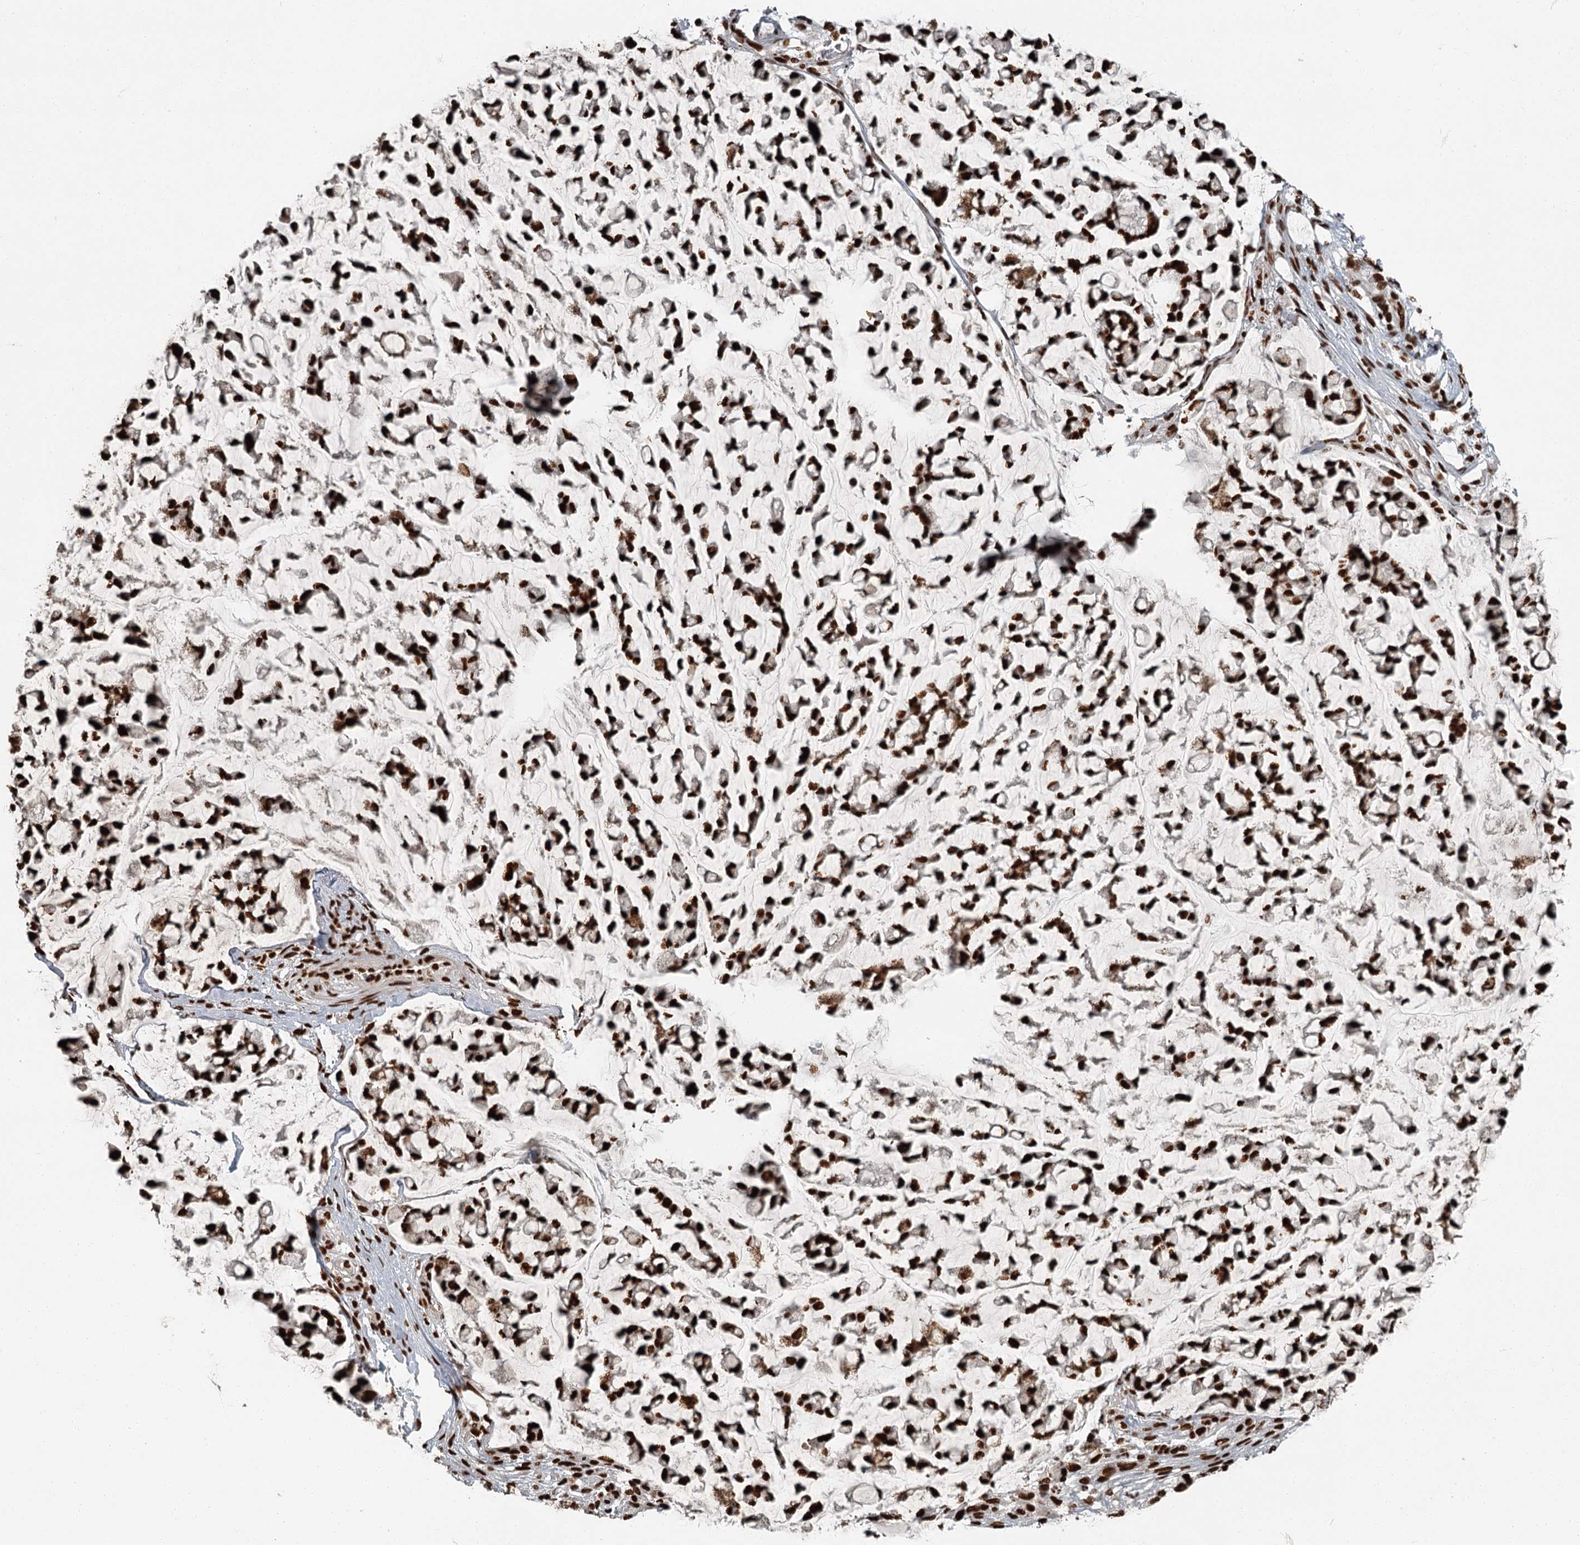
{"staining": {"intensity": "strong", "quantity": ">75%", "location": "nuclear"}, "tissue": "stomach cancer", "cell_type": "Tumor cells", "image_type": "cancer", "snomed": [{"axis": "morphology", "description": "Adenocarcinoma, NOS"}, {"axis": "topography", "description": "Stomach, lower"}], "caption": "Human adenocarcinoma (stomach) stained for a protein (brown) displays strong nuclear positive positivity in about >75% of tumor cells.", "gene": "RBBP7", "patient": {"sex": "male", "age": 67}}